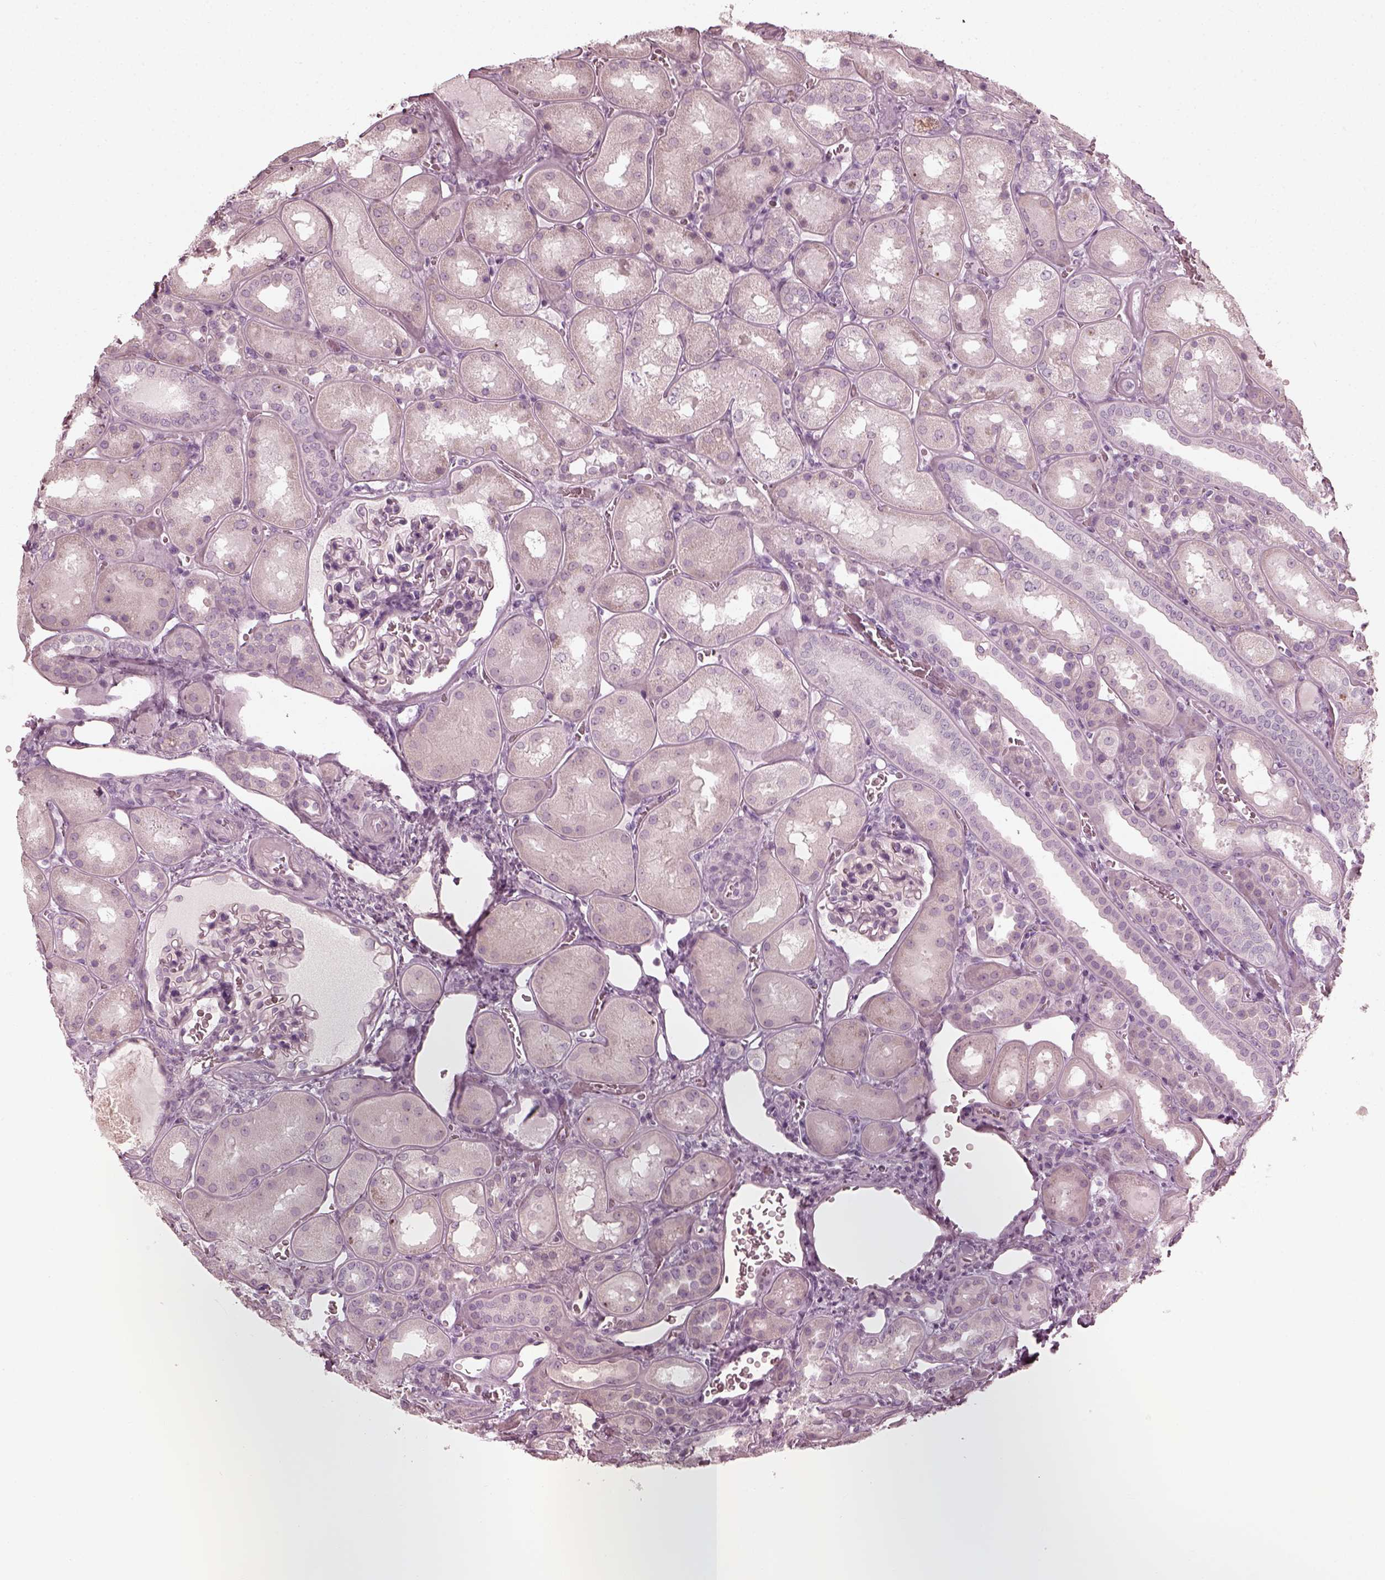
{"staining": {"intensity": "negative", "quantity": "none", "location": "none"}, "tissue": "kidney", "cell_type": "Cells in glomeruli", "image_type": "normal", "snomed": [{"axis": "morphology", "description": "Normal tissue, NOS"}, {"axis": "topography", "description": "Kidney"}], "caption": "A photomicrograph of kidney stained for a protein displays no brown staining in cells in glomeruli.", "gene": "SAXO2", "patient": {"sex": "male", "age": 73}}